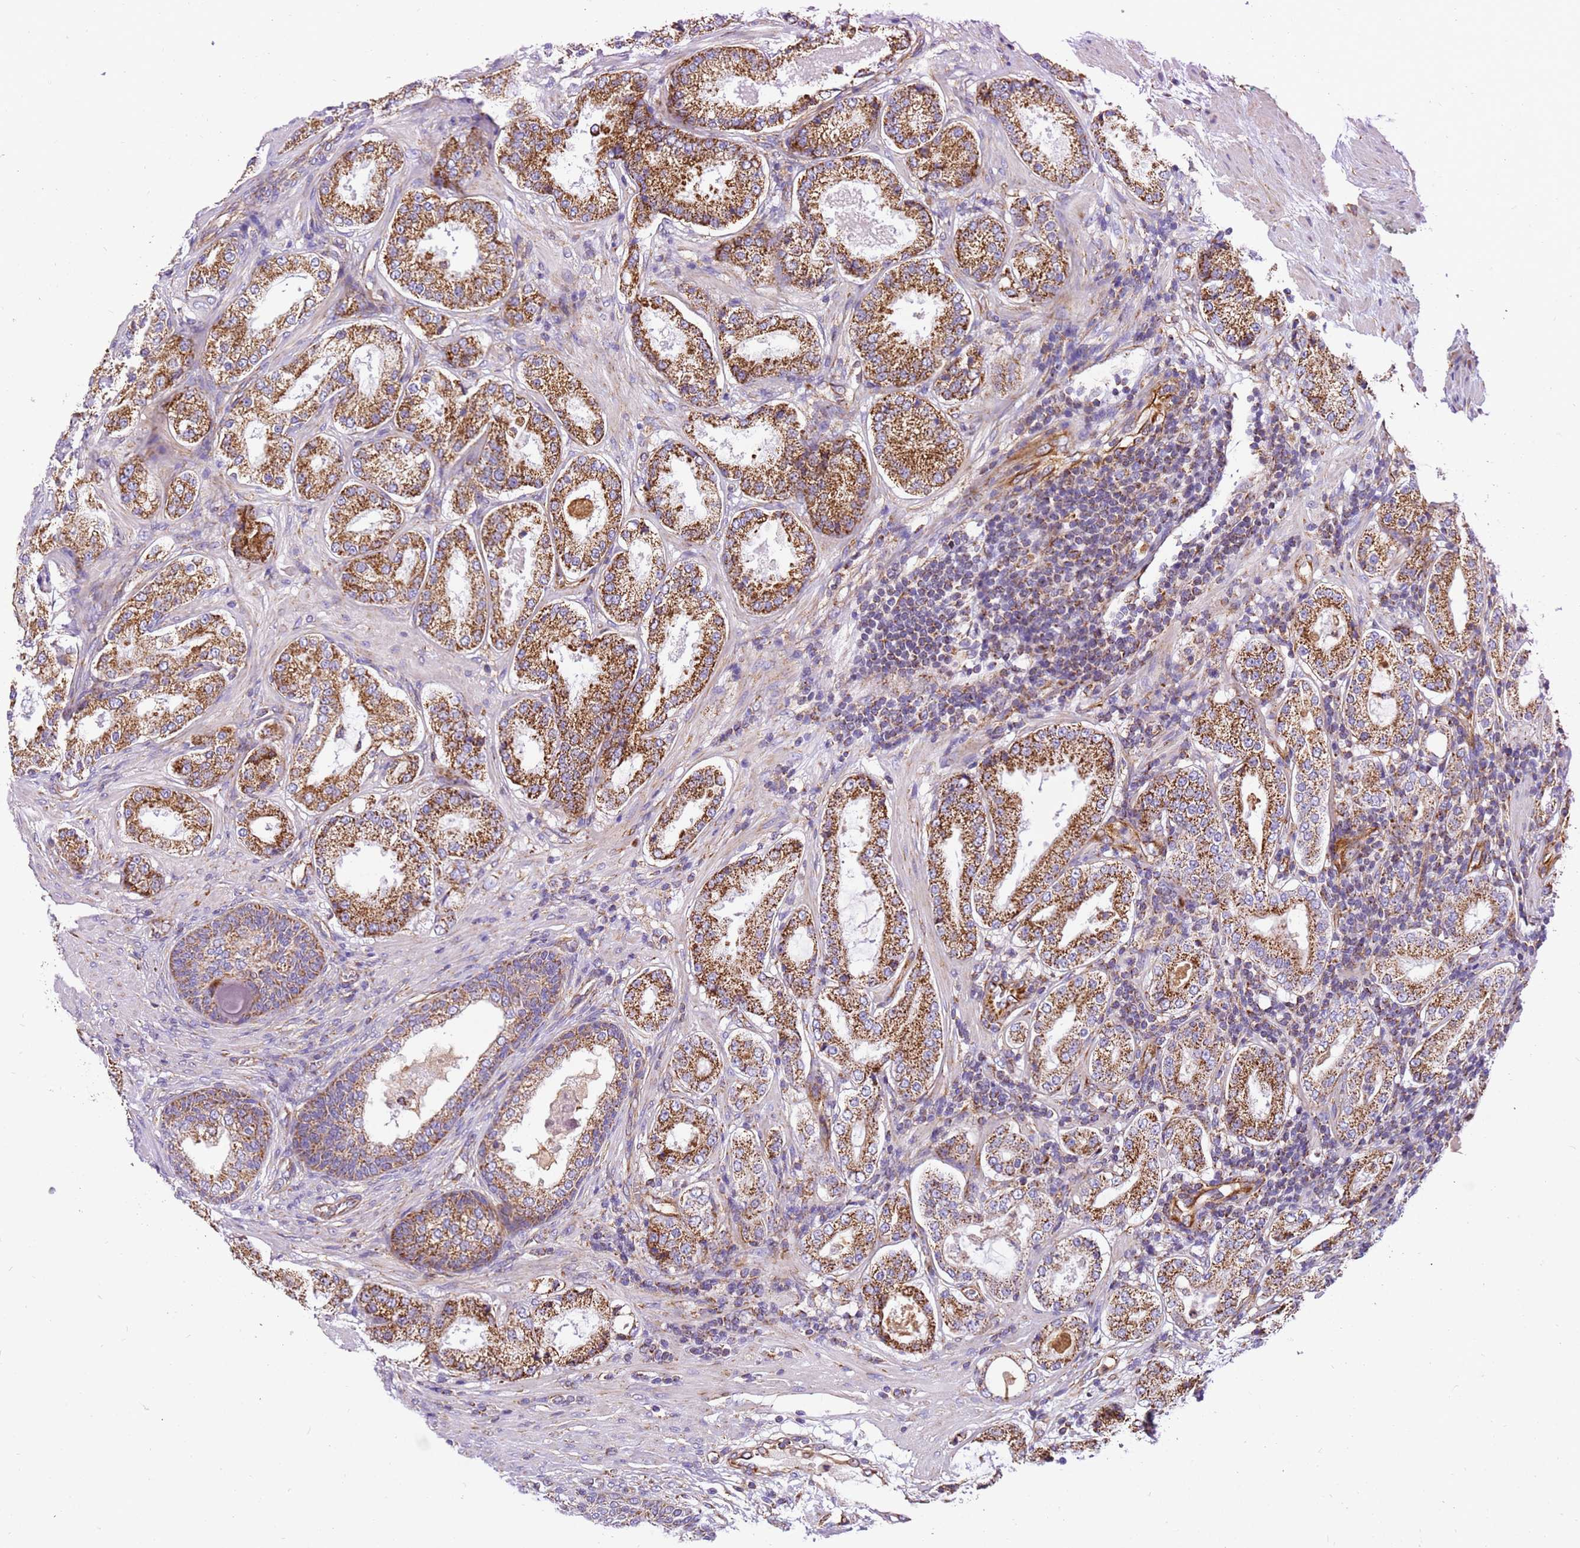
{"staining": {"intensity": "strong", "quantity": ">75%", "location": "cytoplasmic/membranous"}, "tissue": "prostate cancer", "cell_type": "Tumor cells", "image_type": "cancer", "snomed": [{"axis": "morphology", "description": "Adenocarcinoma, Low grade"}, {"axis": "topography", "description": "Prostate"}], "caption": "Strong cytoplasmic/membranous protein expression is identified in about >75% of tumor cells in prostate adenocarcinoma (low-grade).", "gene": "MRPL20", "patient": {"sex": "male", "age": 59}}